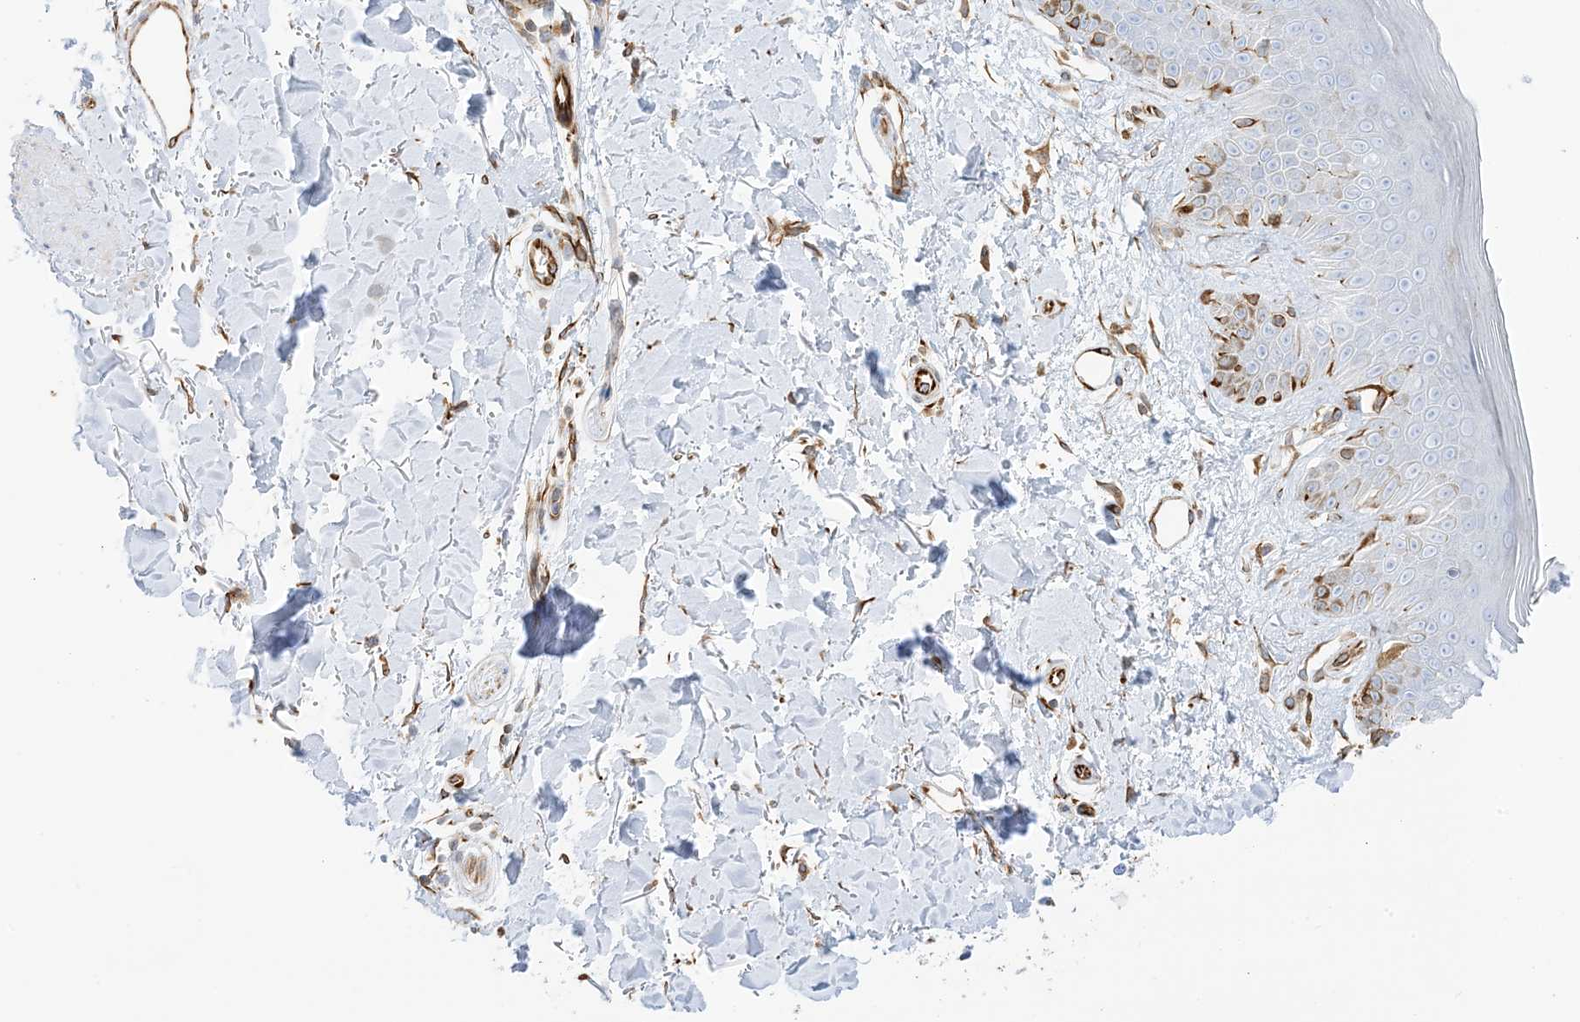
{"staining": {"intensity": "moderate", "quantity": ">75%", "location": "cytoplasmic/membranous"}, "tissue": "skin", "cell_type": "Fibroblasts", "image_type": "normal", "snomed": [{"axis": "morphology", "description": "Normal tissue, NOS"}, {"axis": "topography", "description": "Skin"}], "caption": "A medium amount of moderate cytoplasmic/membranous positivity is identified in about >75% of fibroblasts in normal skin.", "gene": "PID1", "patient": {"sex": "female", "age": 64}}